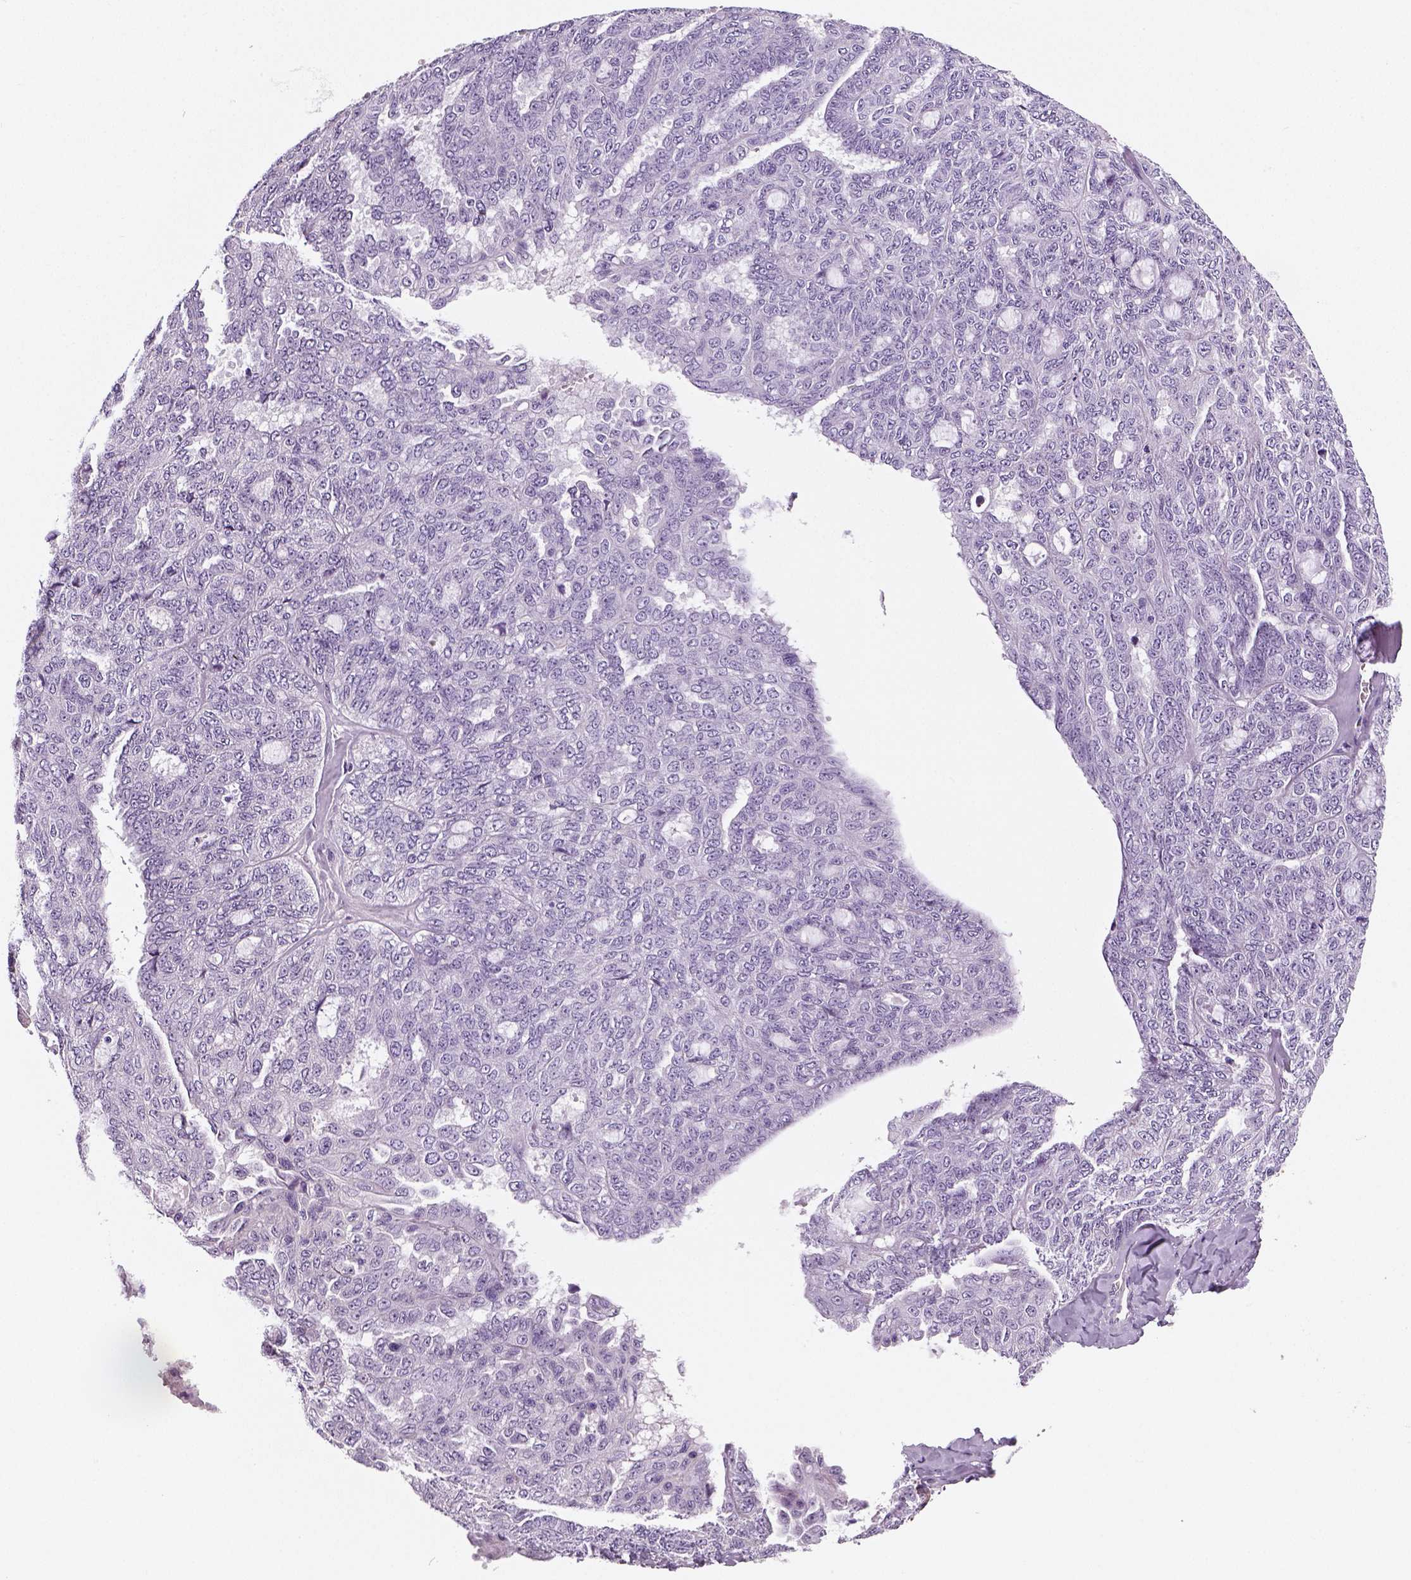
{"staining": {"intensity": "negative", "quantity": "none", "location": "none"}, "tissue": "ovarian cancer", "cell_type": "Tumor cells", "image_type": "cancer", "snomed": [{"axis": "morphology", "description": "Cystadenocarcinoma, serous, NOS"}, {"axis": "topography", "description": "Ovary"}], "caption": "This is an immunohistochemistry image of human ovarian serous cystadenocarcinoma. There is no staining in tumor cells.", "gene": "TSPAN7", "patient": {"sex": "female", "age": 71}}